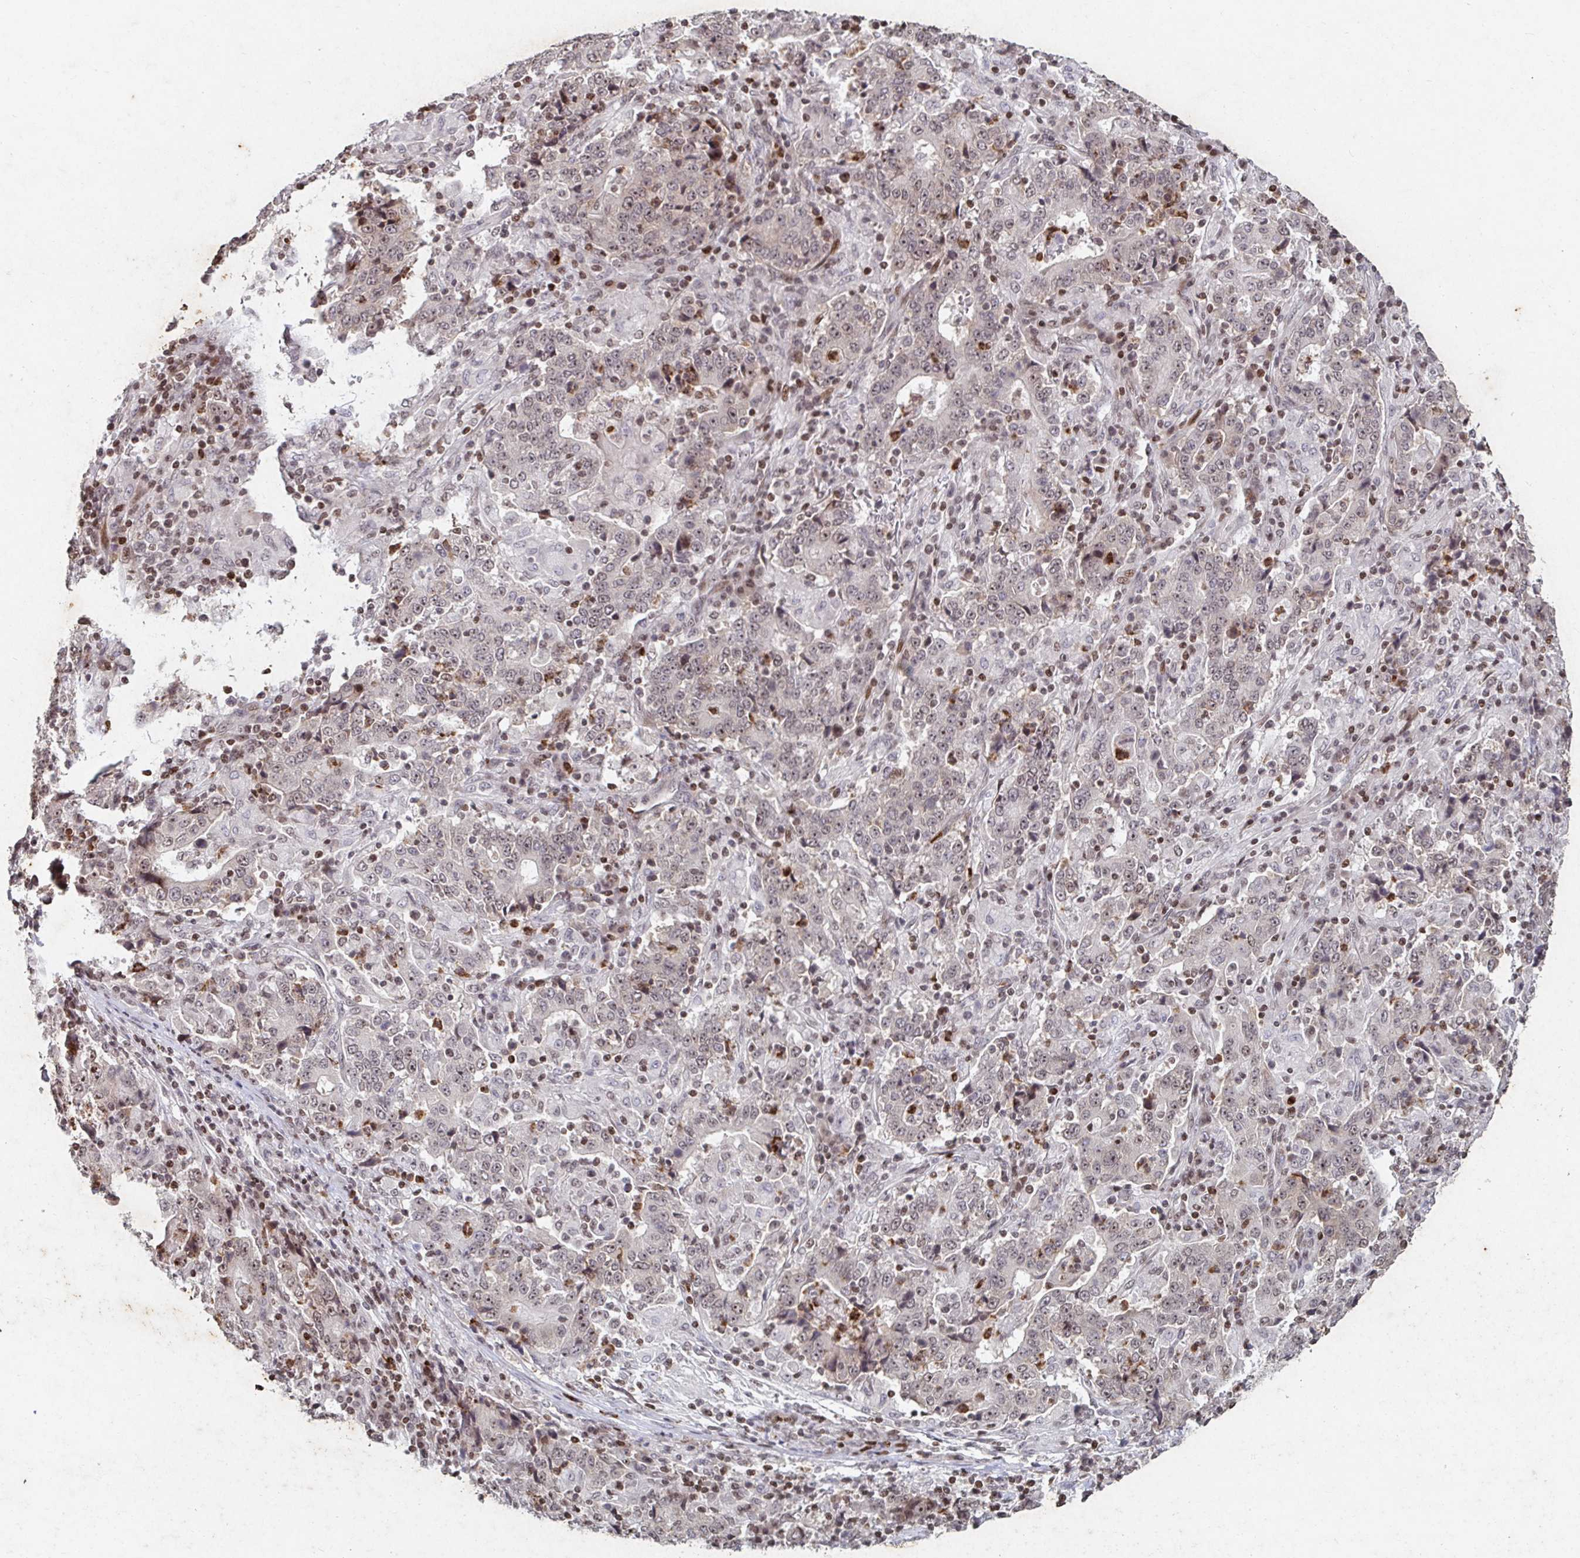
{"staining": {"intensity": "weak", "quantity": "25%-75%", "location": "nuclear"}, "tissue": "stomach cancer", "cell_type": "Tumor cells", "image_type": "cancer", "snomed": [{"axis": "morphology", "description": "Normal tissue, NOS"}, {"axis": "morphology", "description": "Adenocarcinoma, NOS"}, {"axis": "topography", "description": "Stomach, upper"}, {"axis": "topography", "description": "Stomach"}], "caption": "Protein staining of stomach adenocarcinoma tissue shows weak nuclear expression in about 25%-75% of tumor cells. Immunohistochemistry stains the protein in brown and the nuclei are stained blue.", "gene": "C19orf53", "patient": {"sex": "male", "age": 59}}